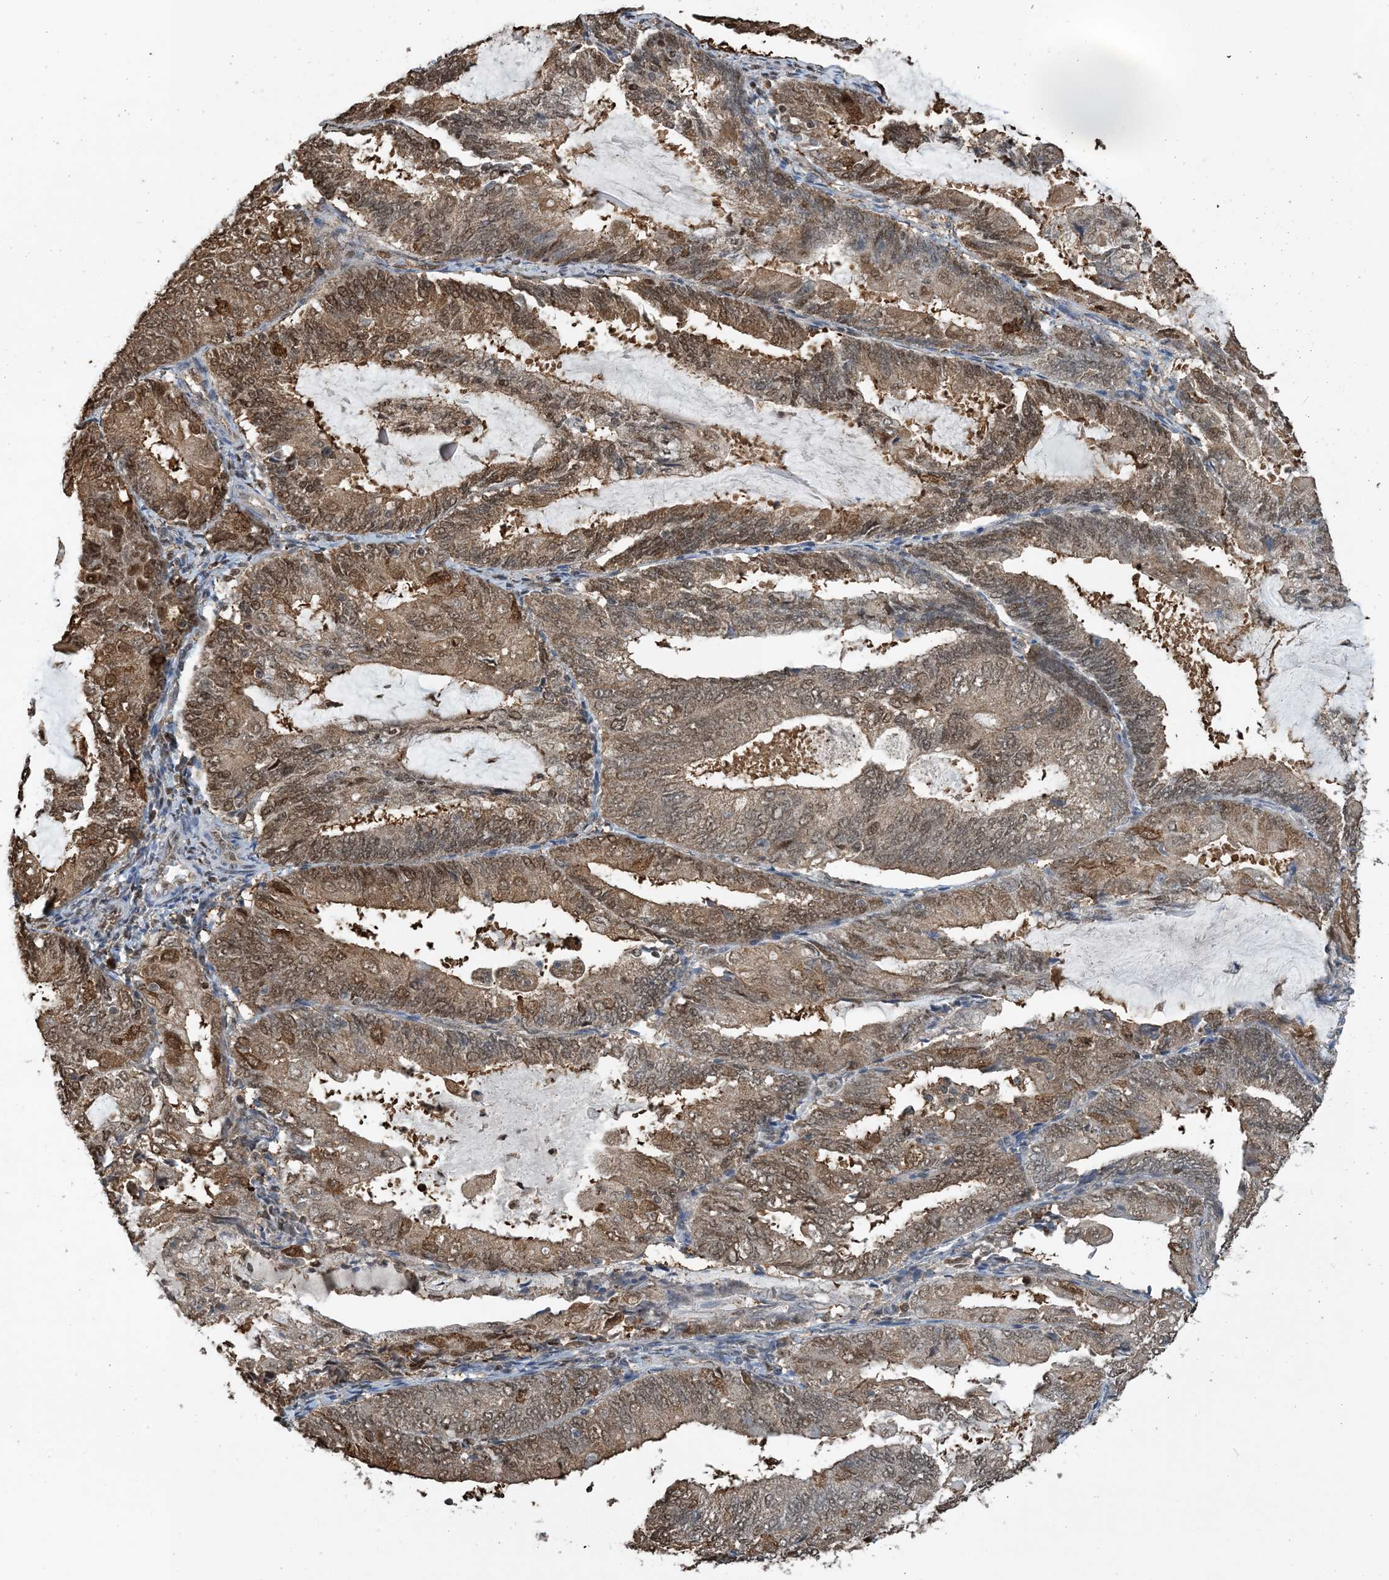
{"staining": {"intensity": "moderate", "quantity": ">75%", "location": "cytoplasmic/membranous,nuclear"}, "tissue": "endometrial cancer", "cell_type": "Tumor cells", "image_type": "cancer", "snomed": [{"axis": "morphology", "description": "Adenocarcinoma, NOS"}, {"axis": "topography", "description": "Endometrium"}], "caption": "Endometrial cancer (adenocarcinoma) stained with immunohistochemistry (IHC) reveals moderate cytoplasmic/membranous and nuclear staining in about >75% of tumor cells.", "gene": "HSPA1A", "patient": {"sex": "female", "age": 81}}